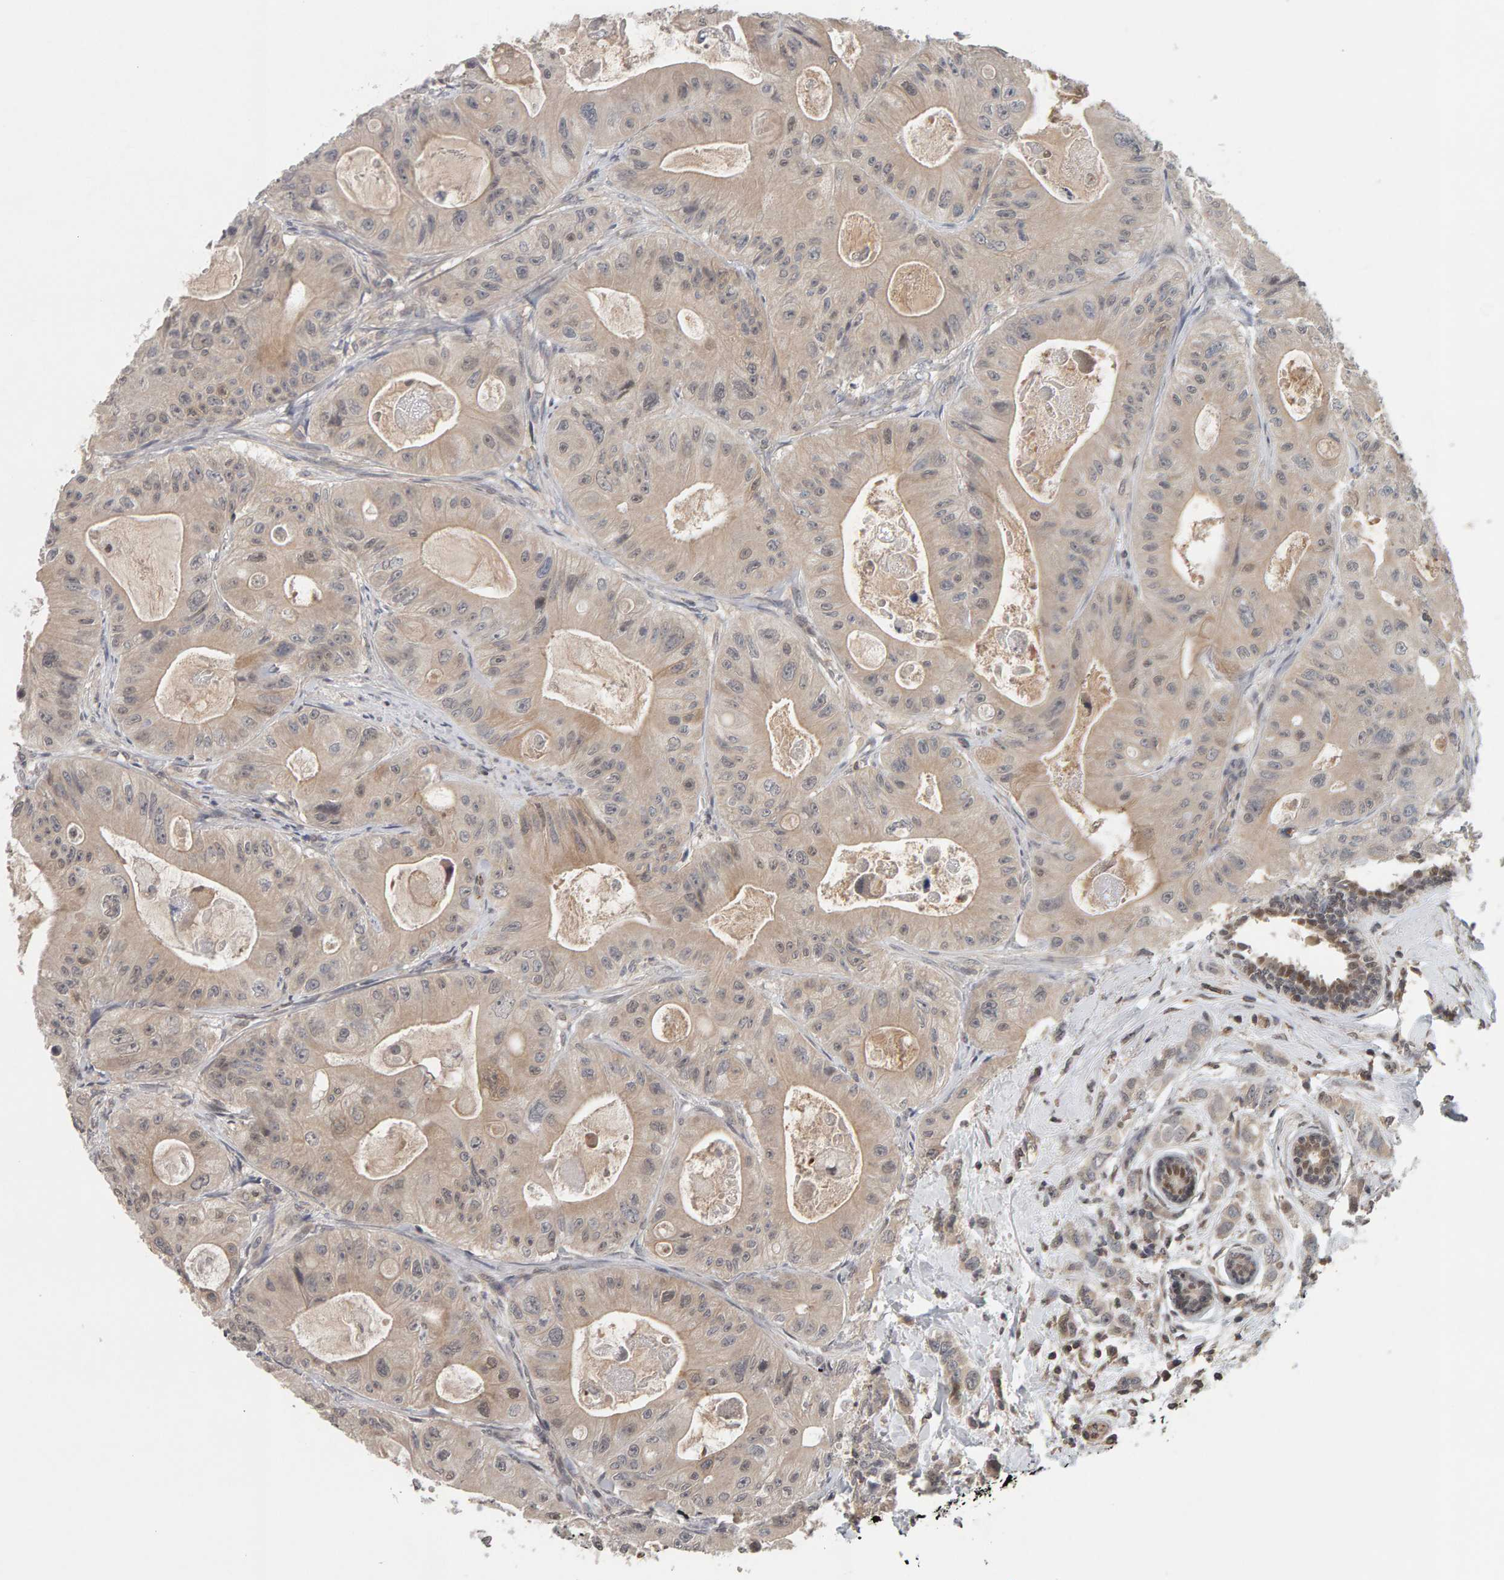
{"staining": {"intensity": "weak", "quantity": ">75%", "location": "cytoplasmic/membranous"}, "tissue": "colorectal cancer", "cell_type": "Tumor cells", "image_type": "cancer", "snomed": [{"axis": "morphology", "description": "Adenocarcinoma, NOS"}, {"axis": "topography", "description": "Colon"}], "caption": "Protein staining shows weak cytoplasmic/membranous expression in about >75% of tumor cells in colorectal adenocarcinoma. (IHC, brightfield microscopy, high magnification).", "gene": "TEFM", "patient": {"sex": "female", "age": 46}}